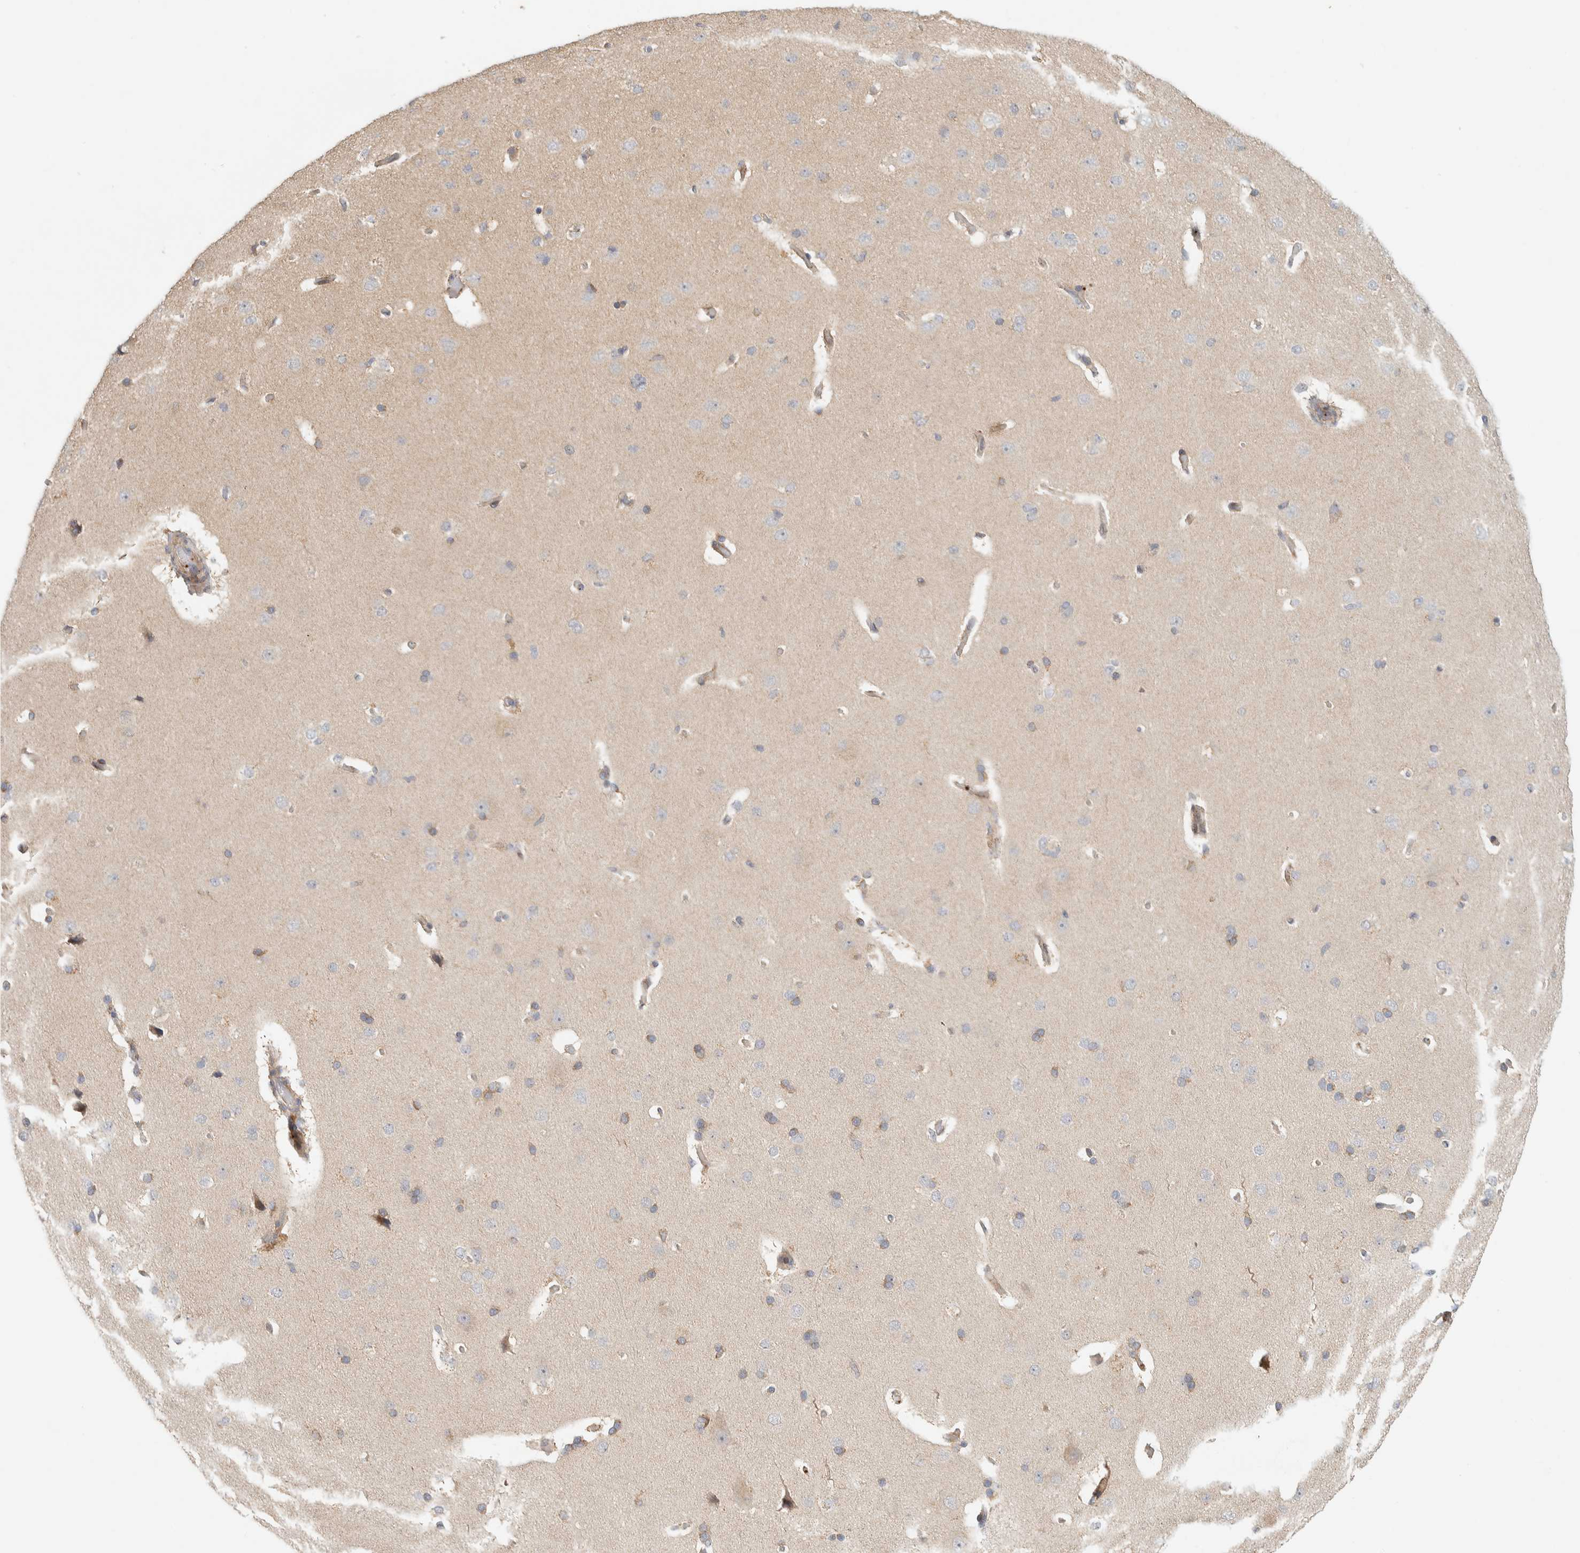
{"staining": {"intensity": "weak", "quantity": ">75%", "location": "cytoplasmic/membranous"}, "tissue": "cerebral cortex", "cell_type": "Endothelial cells", "image_type": "normal", "snomed": [{"axis": "morphology", "description": "Normal tissue, NOS"}, {"axis": "topography", "description": "Cerebral cortex"}], "caption": "Immunohistochemical staining of unremarkable cerebral cortex displays low levels of weak cytoplasmic/membranous staining in approximately >75% of endothelial cells.", "gene": "KIF9", "patient": {"sex": "male", "age": 62}}